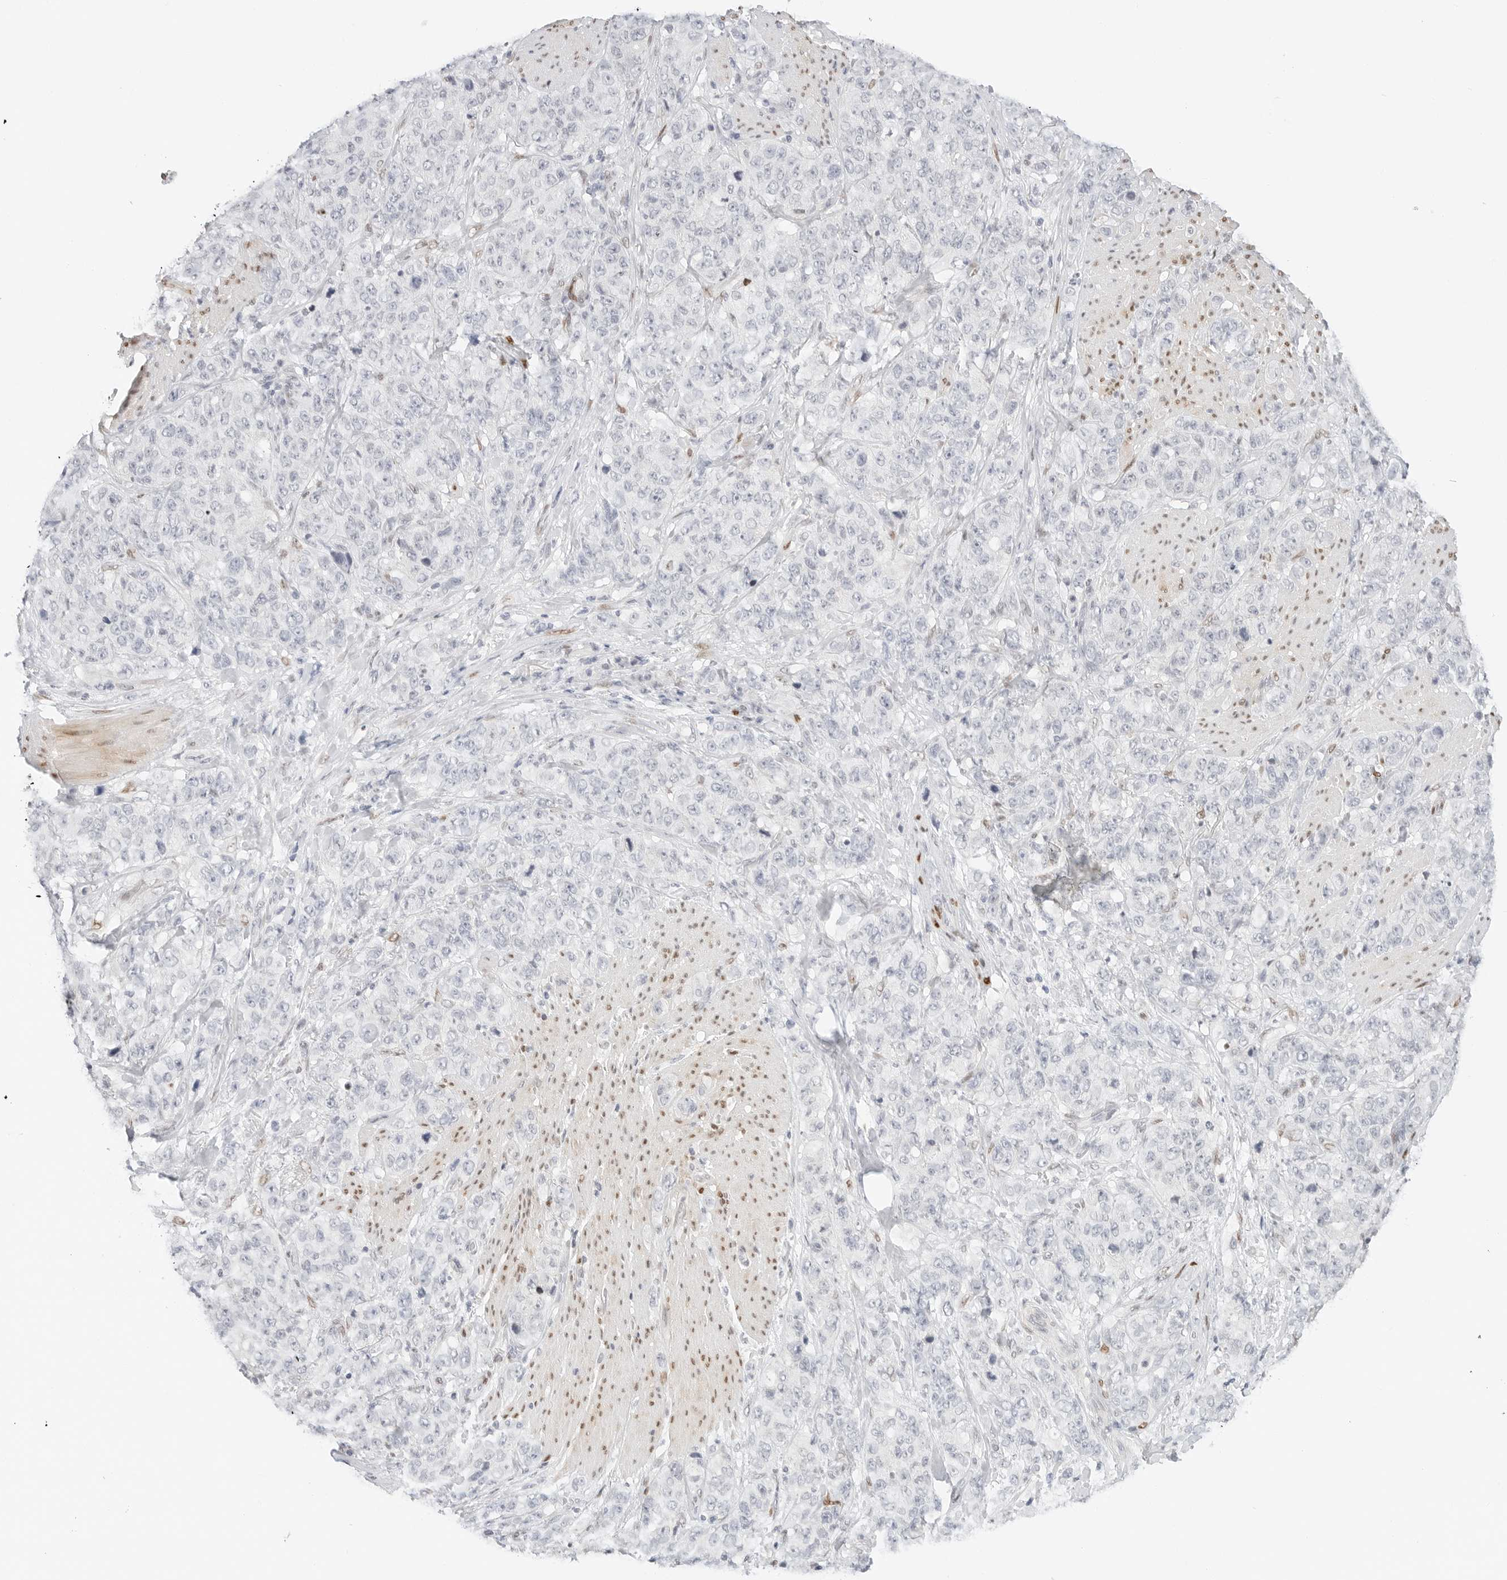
{"staining": {"intensity": "negative", "quantity": "none", "location": "none"}, "tissue": "stomach cancer", "cell_type": "Tumor cells", "image_type": "cancer", "snomed": [{"axis": "morphology", "description": "Adenocarcinoma, NOS"}, {"axis": "topography", "description": "Stomach"}], "caption": "IHC histopathology image of adenocarcinoma (stomach) stained for a protein (brown), which demonstrates no expression in tumor cells.", "gene": "SPIDR", "patient": {"sex": "male", "age": 48}}